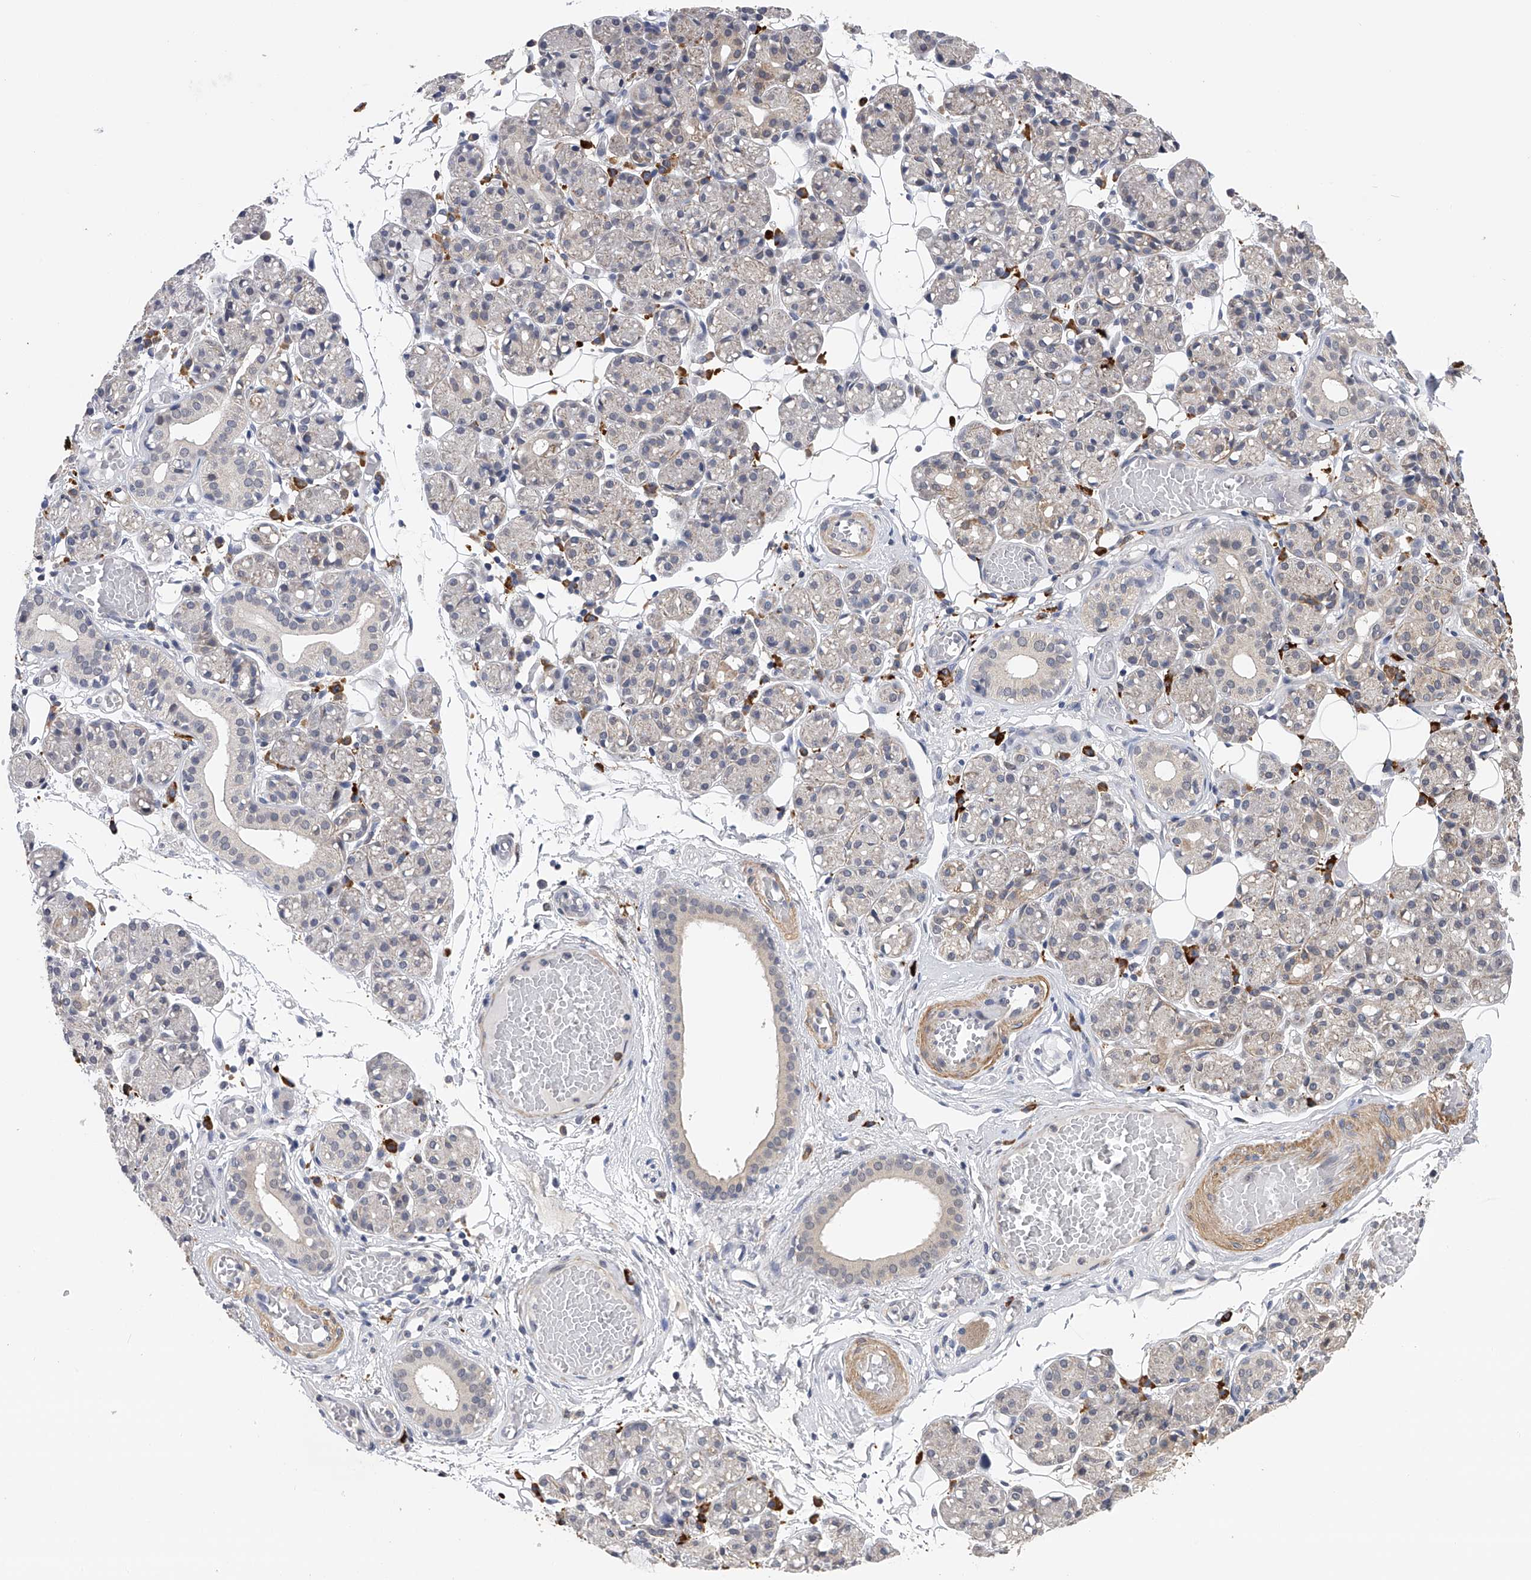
{"staining": {"intensity": "negative", "quantity": "none", "location": "none"}, "tissue": "salivary gland", "cell_type": "Glandular cells", "image_type": "normal", "snomed": [{"axis": "morphology", "description": "Normal tissue, NOS"}, {"axis": "topography", "description": "Salivary gland"}], "caption": "High power microscopy image of an IHC image of benign salivary gland, revealing no significant expression in glandular cells. Nuclei are stained in blue.", "gene": "SPOCK1", "patient": {"sex": "male", "age": 63}}